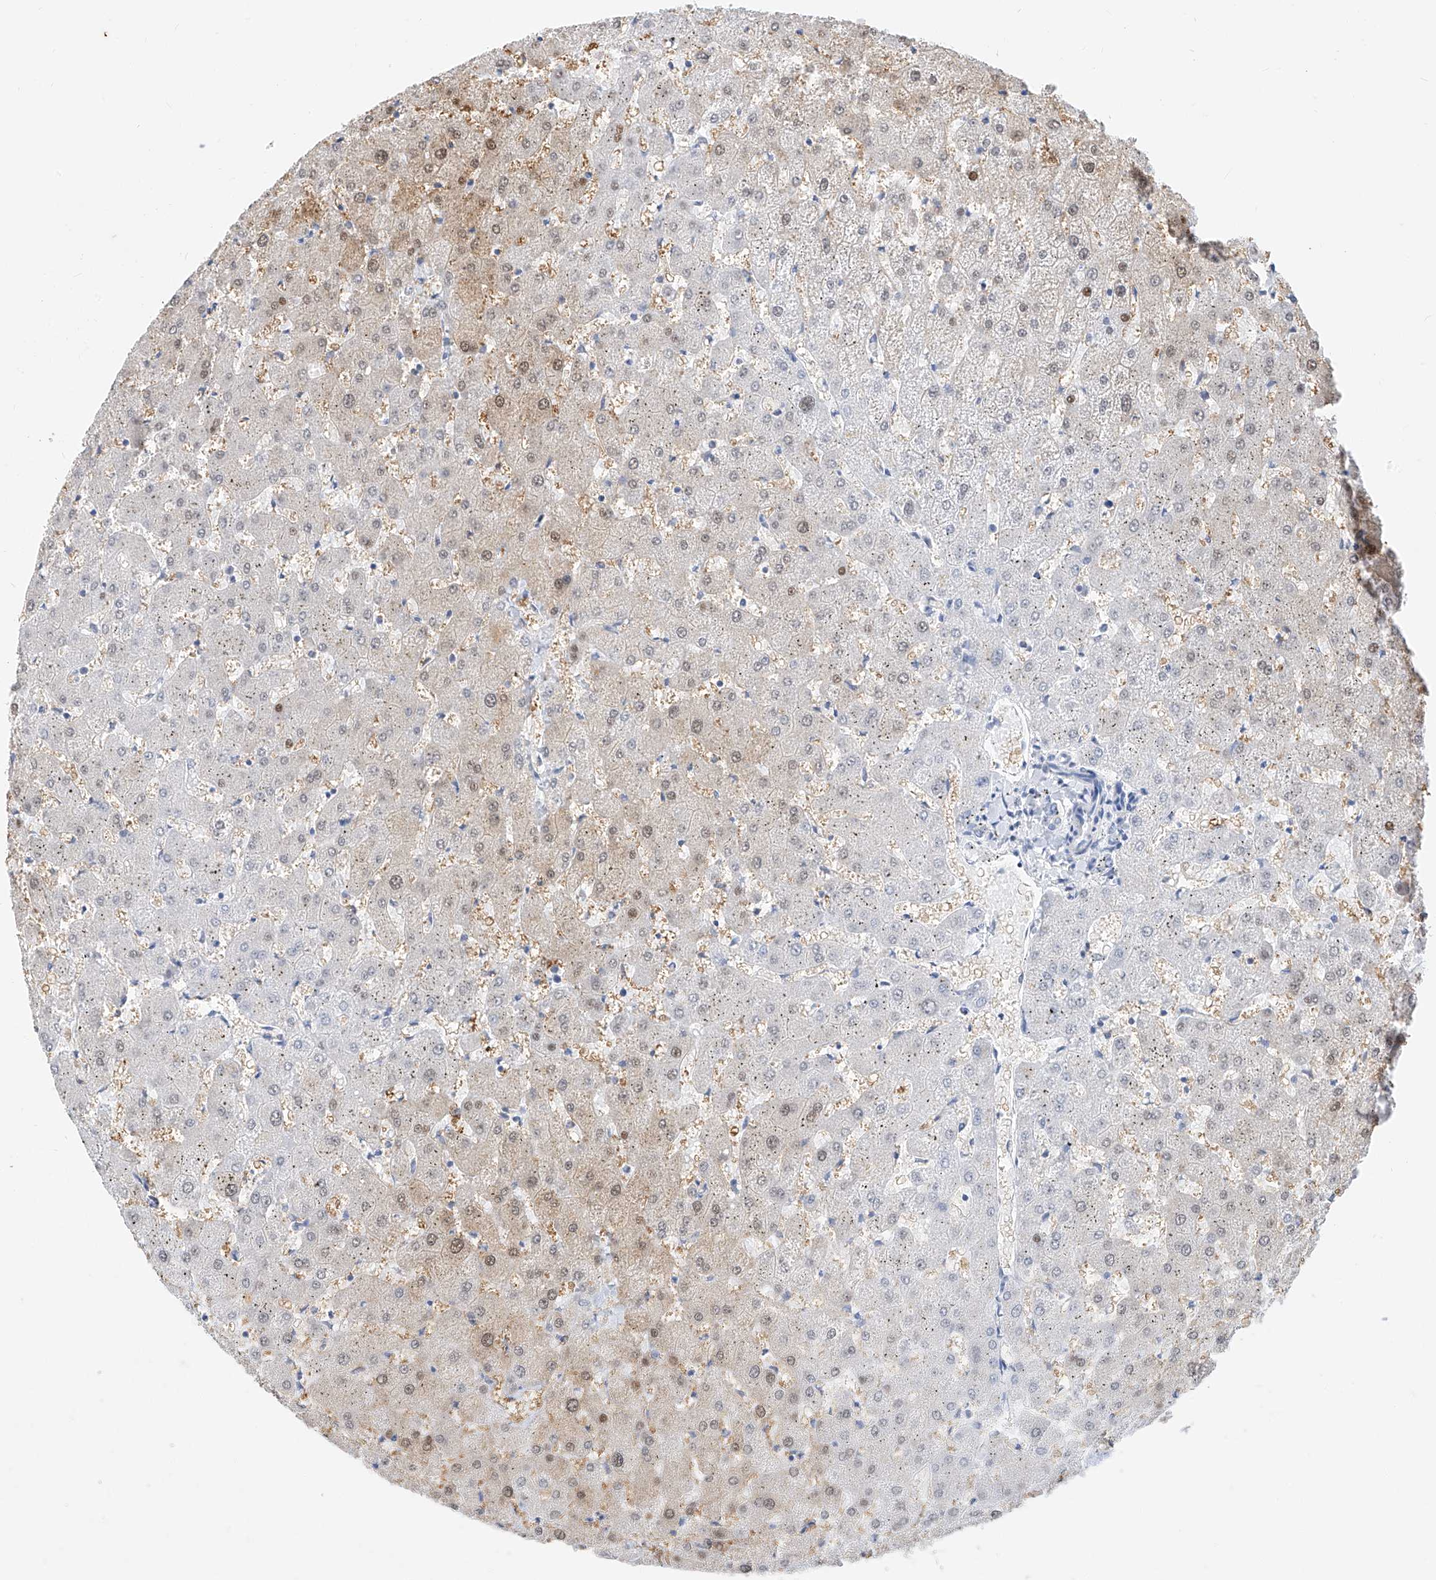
{"staining": {"intensity": "negative", "quantity": "none", "location": "none"}, "tissue": "liver", "cell_type": "Cholangiocytes", "image_type": "normal", "snomed": [{"axis": "morphology", "description": "Normal tissue, NOS"}, {"axis": "topography", "description": "Liver"}], "caption": "Immunohistochemistry image of normal liver: liver stained with DAB exhibits no significant protein staining in cholangiocytes. Nuclei are stained in blue.", "gene": "ZZEF1", "patient": {"sex": "female", "age": 63}}